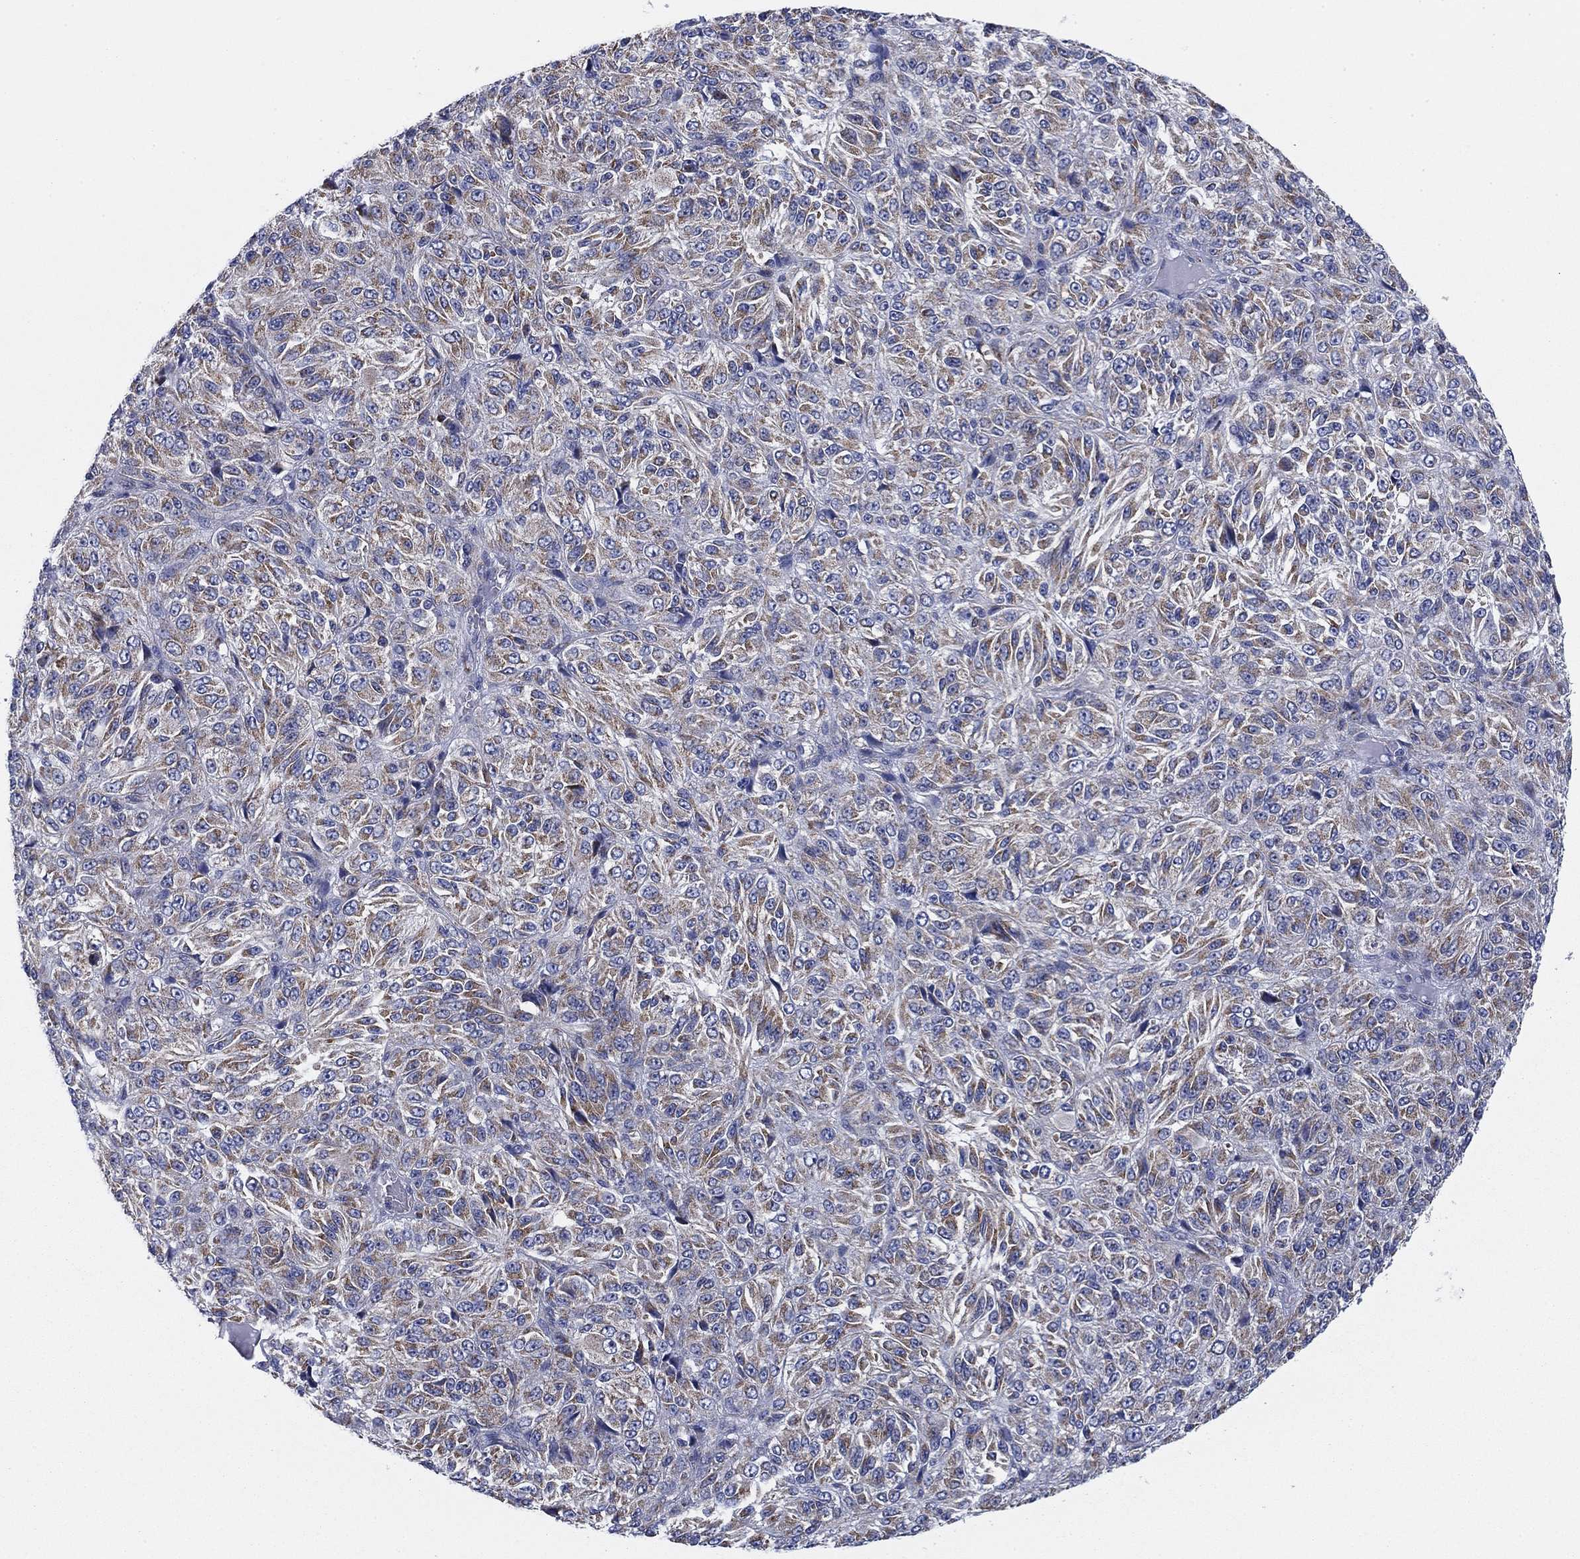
{"staining": {"intensity": "moderate", "quantity": "25%-75%", "location": "cytoplasmic/membranous"}, "tissue": "melanoma", "cell_type": "Tumor cells", "image_type": "cancer", "snomed": [{"axis": "morphology", "description": "Malignant melanoma, Metastatic site"}, {"axis": "topography", "description": "Brain"}], "caption": "Moderate cytoplasmic/membranous staining for a protein is appreciated in about 25%-75% of tumor cells of melanoma using immunohistochemistry.", "gene": "NACAD", "patient": {"sex": "female", "age": 56}}